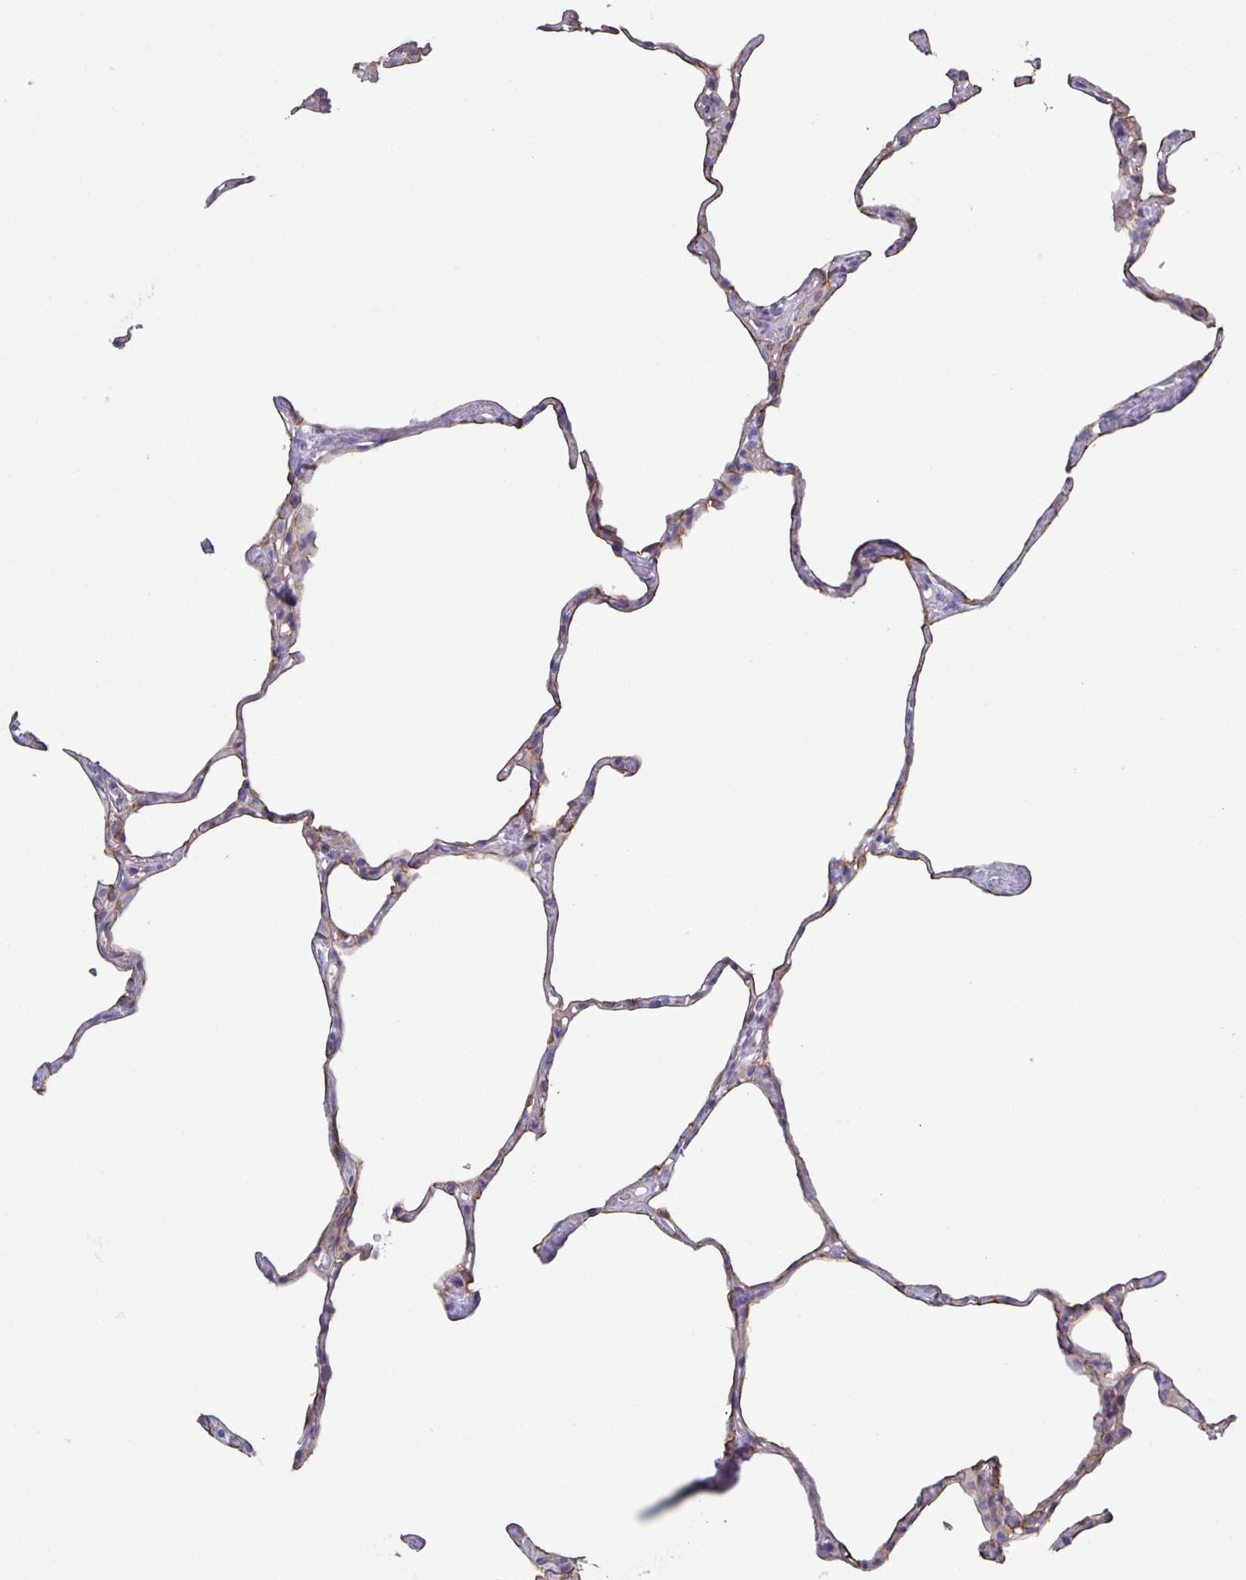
{"staining": {"intensity": "moderate", "quantity": "25%-75%", "location": "cytoplasmic/membranous"}, "tissue": "lung", "cell_type": "Alveolar cells", "image_type": "normal", "snomed": [{"axis": "morphology", "description": "Normal tissue, NOS"}, {"axis": "topography", "description": "Lung"}], "caption": "The image shows a brown stain indicating the presence of a protein in the cytoplasmic/membranous of alveolar cells in lung.", "gene": "PTPN3", "patient": {"sex": "male", "age": 65}}